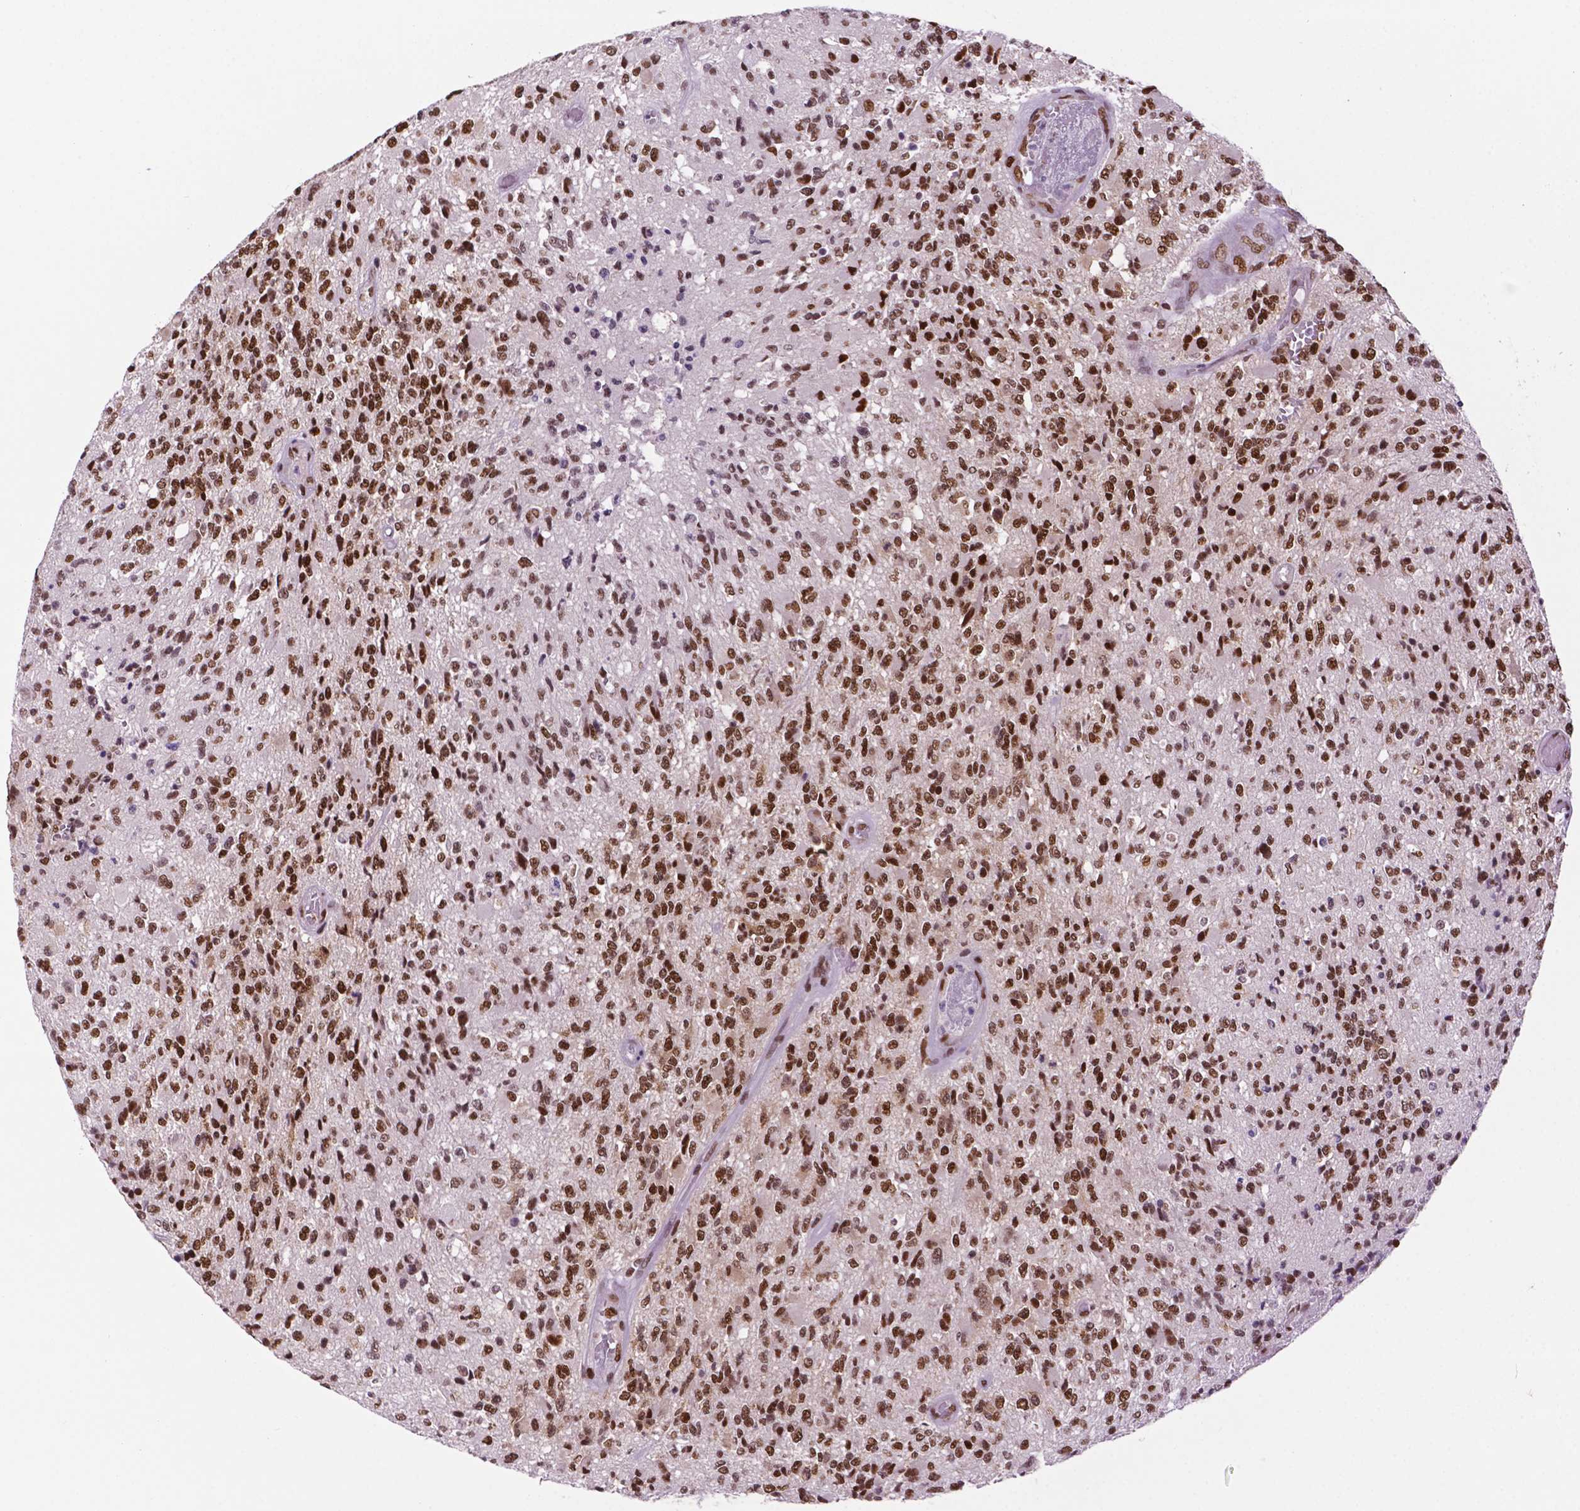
{"staining": {"intensity": "moderate", "quantity": "25%-75%", "location": "nuclear"}, "tissue": "glioma", "cell_type": "Tumor cells", "image_type": "cancer", "snomed": [{"axis": "morphology", "description": "Glioma, malignant, High grade"}, {"axis": "topography", "description": "Brain"}], "caption": "Glioma stained with DAB immunohistochemistry shows medium levels of moderate nuclear staining in approximately 25%-75% of tumor cells.", "gene": "MLH1", "patient": {"sex": "female", "age": 63}}